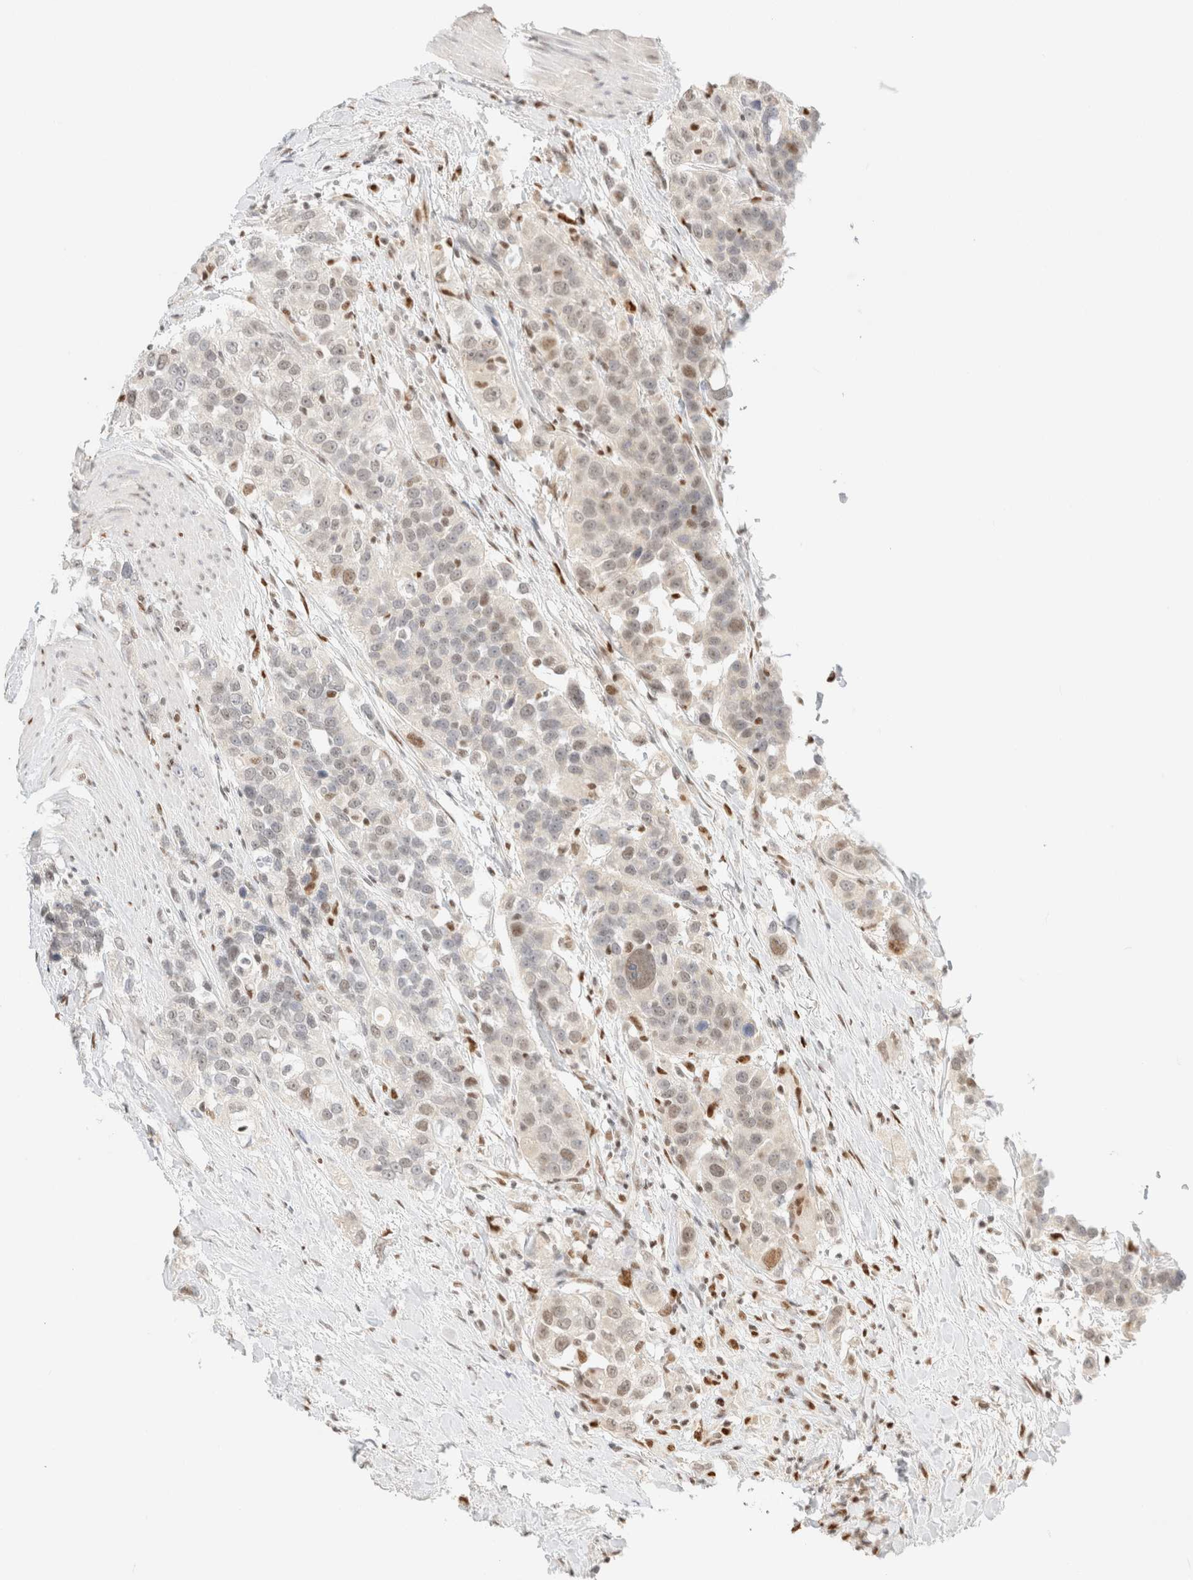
{"staining": {"intensity": "negative", "quantity": "none", "location": "none"}, "tissue": "urothelial cancer", "cell_type": "Tumor cells", "image_type": "cancer", "snomed": [{"axis": "morphology", "description": "Urothelial carcinoma, High grade"}, {"axis": "topography", "description": "Urinary bladder"}], "caption": "Immunohistochemical staining of human urothelial cancer exhibits no significant positivity in tumor cells.", "gene": "DDB2", "patient": {"sex": "female", "age": 80}}